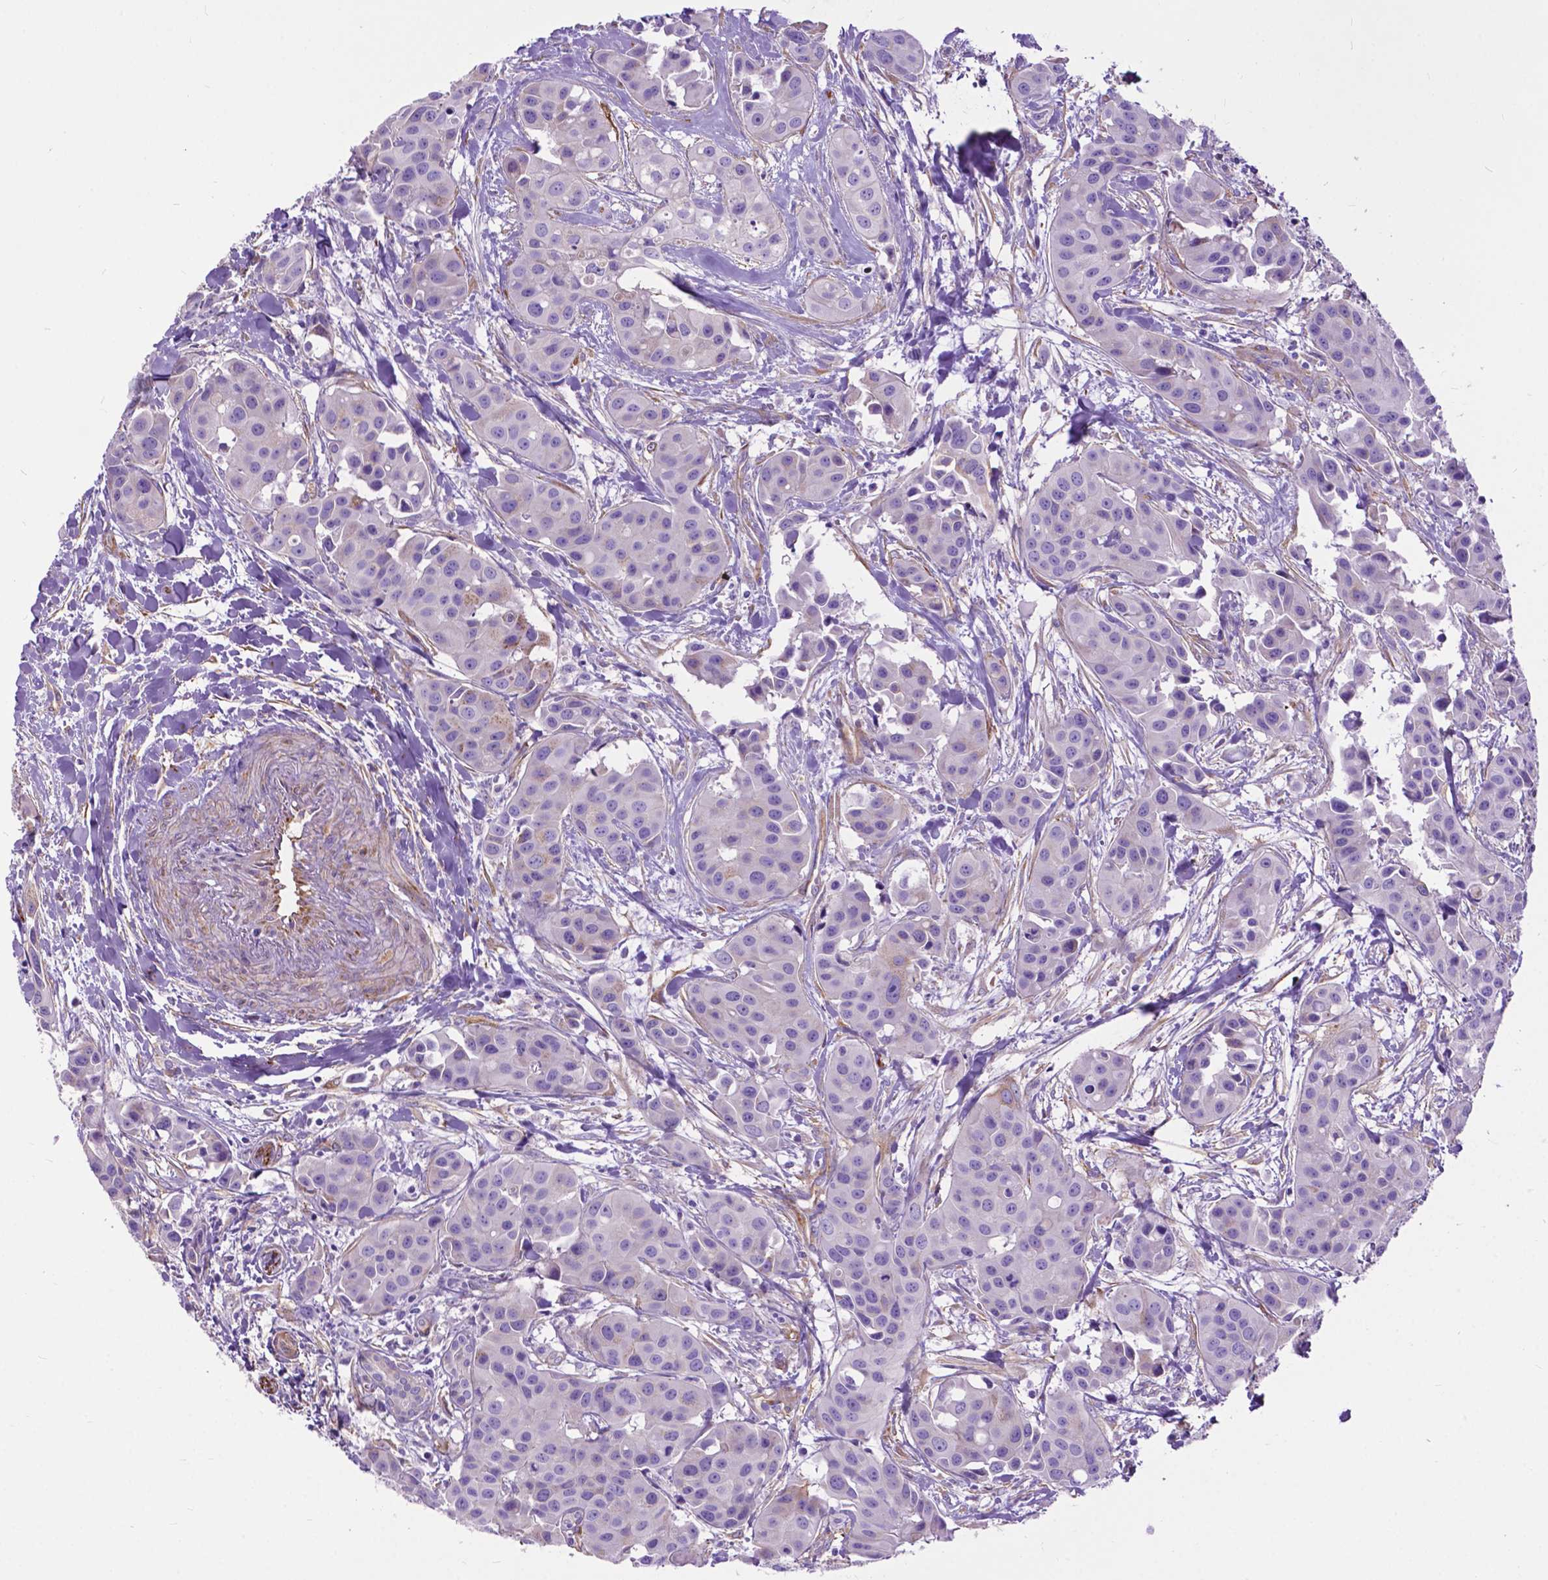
{"staining": {"intensity": "negative", "quantity": "none", "location": "none"}, "tissue": "head and neck cancer", "cell_type": "Tumor cells", "image_type": "cancer", "snomed": [{"axis": "morphology", "description": "Adenocarcinoma, NOS"}, {"axis": "topography", "description": "Head-Neck"}], "caption": "This histopathology image is of head and neck adenocarcinoma stained with immunohistochemistry (IHC) to label a protein in brown with the nuclei are counter-stained blue. There is no expression in tumor cells.", "gene": "PCDHA12", "patient": {"sex": "male", "age": 76}}